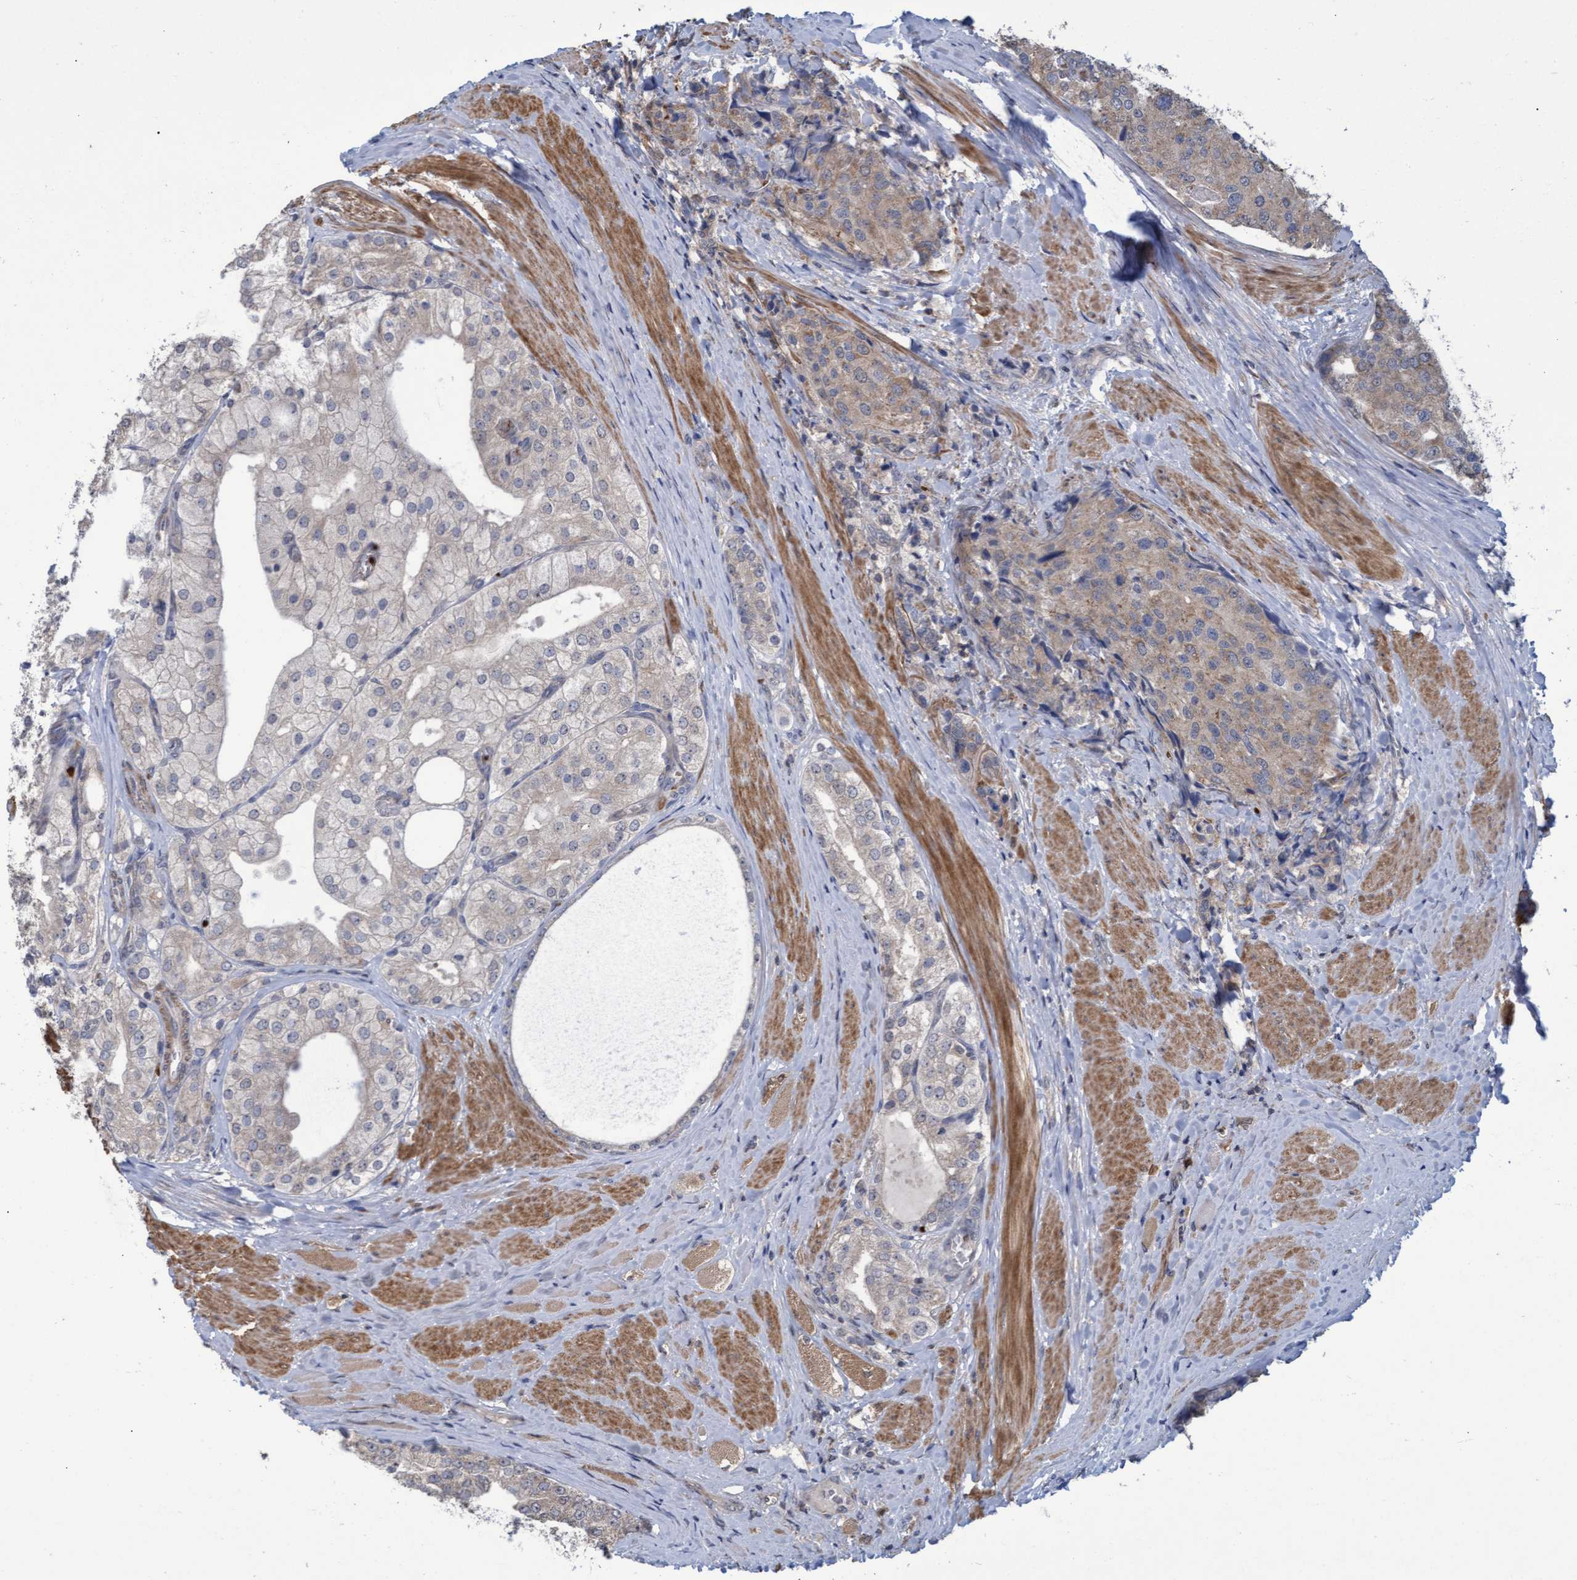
{"staining": {"intensity": "moderate", "quantity": "25%-75%", "location": "cytoplasmic/membranous"}, "tissue": "prostate cancer", "cell_type": "Tumor cells", "image_type": "cancer", "snomed": [{"axis": "morphology", "description": "Adenocarcinoma, High grade"}, {"axis": "topography", "description": "Prostate"}], "caption": "Human prostate high-grade adenocarcinoma stained with a brown dye shows moderate cytoplasmic/membranous positive positivity in about 25%-75% of tumor cells.", "gene": "NAA15", "patient": {"sex": "male", "age": 50}}